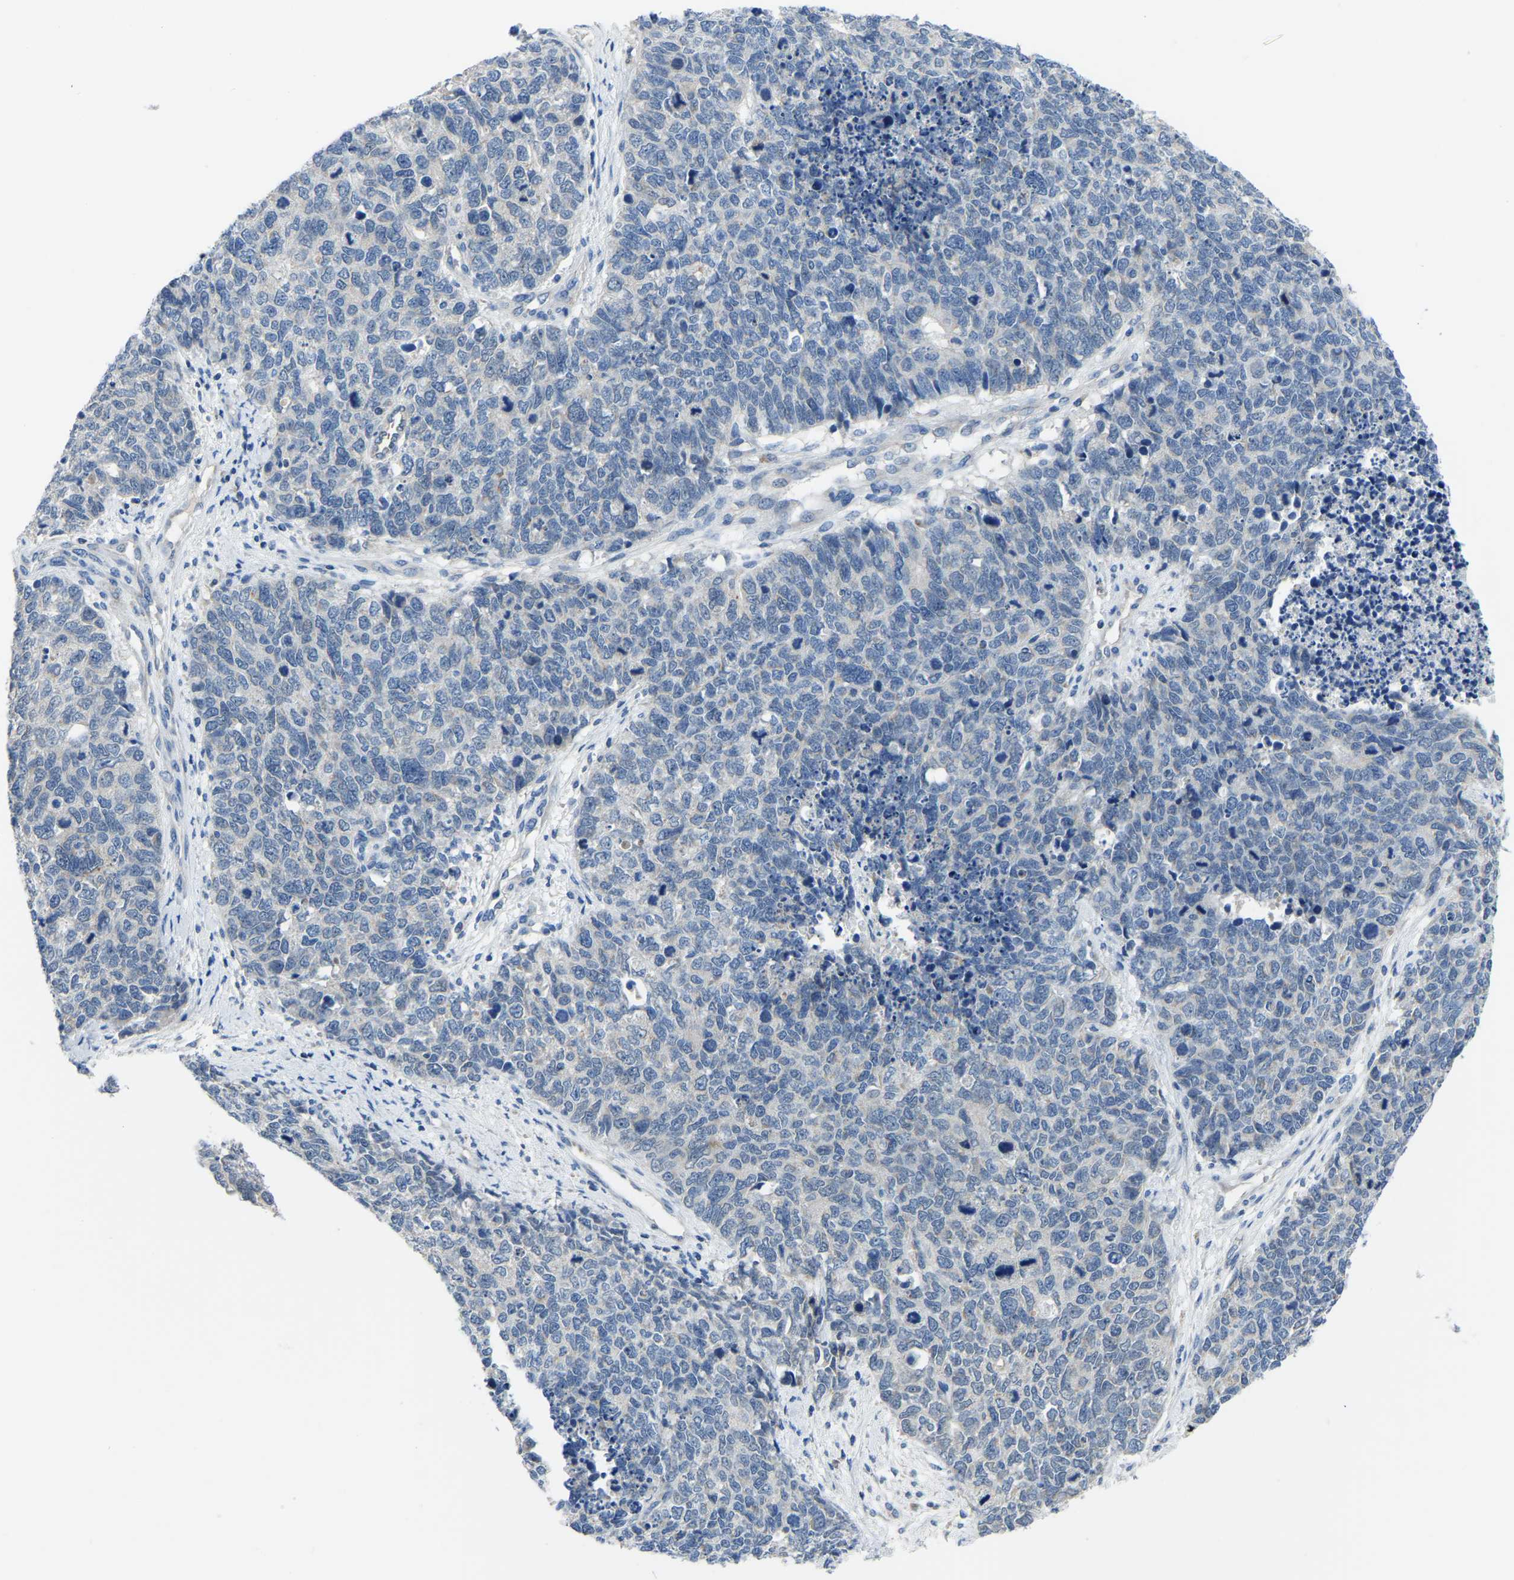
{"staining": {"intensity": "negative", "quantity": "none", "location": "none"}, "tissue": "cervical cancer", "cell_type": "Tumor cells", "image_type": "cancer", "snomed": [{"axis": "morphology", "description": "Squamous cell carcinoma, NOS"}, {"axis": "topography", "description": "Cervix"}], "caption": "Tumor cells show no significant expression in squamous cell carcinoma (cervical).", "gene": "ETFA", "patient": {"sex": "female", "age": 63}}